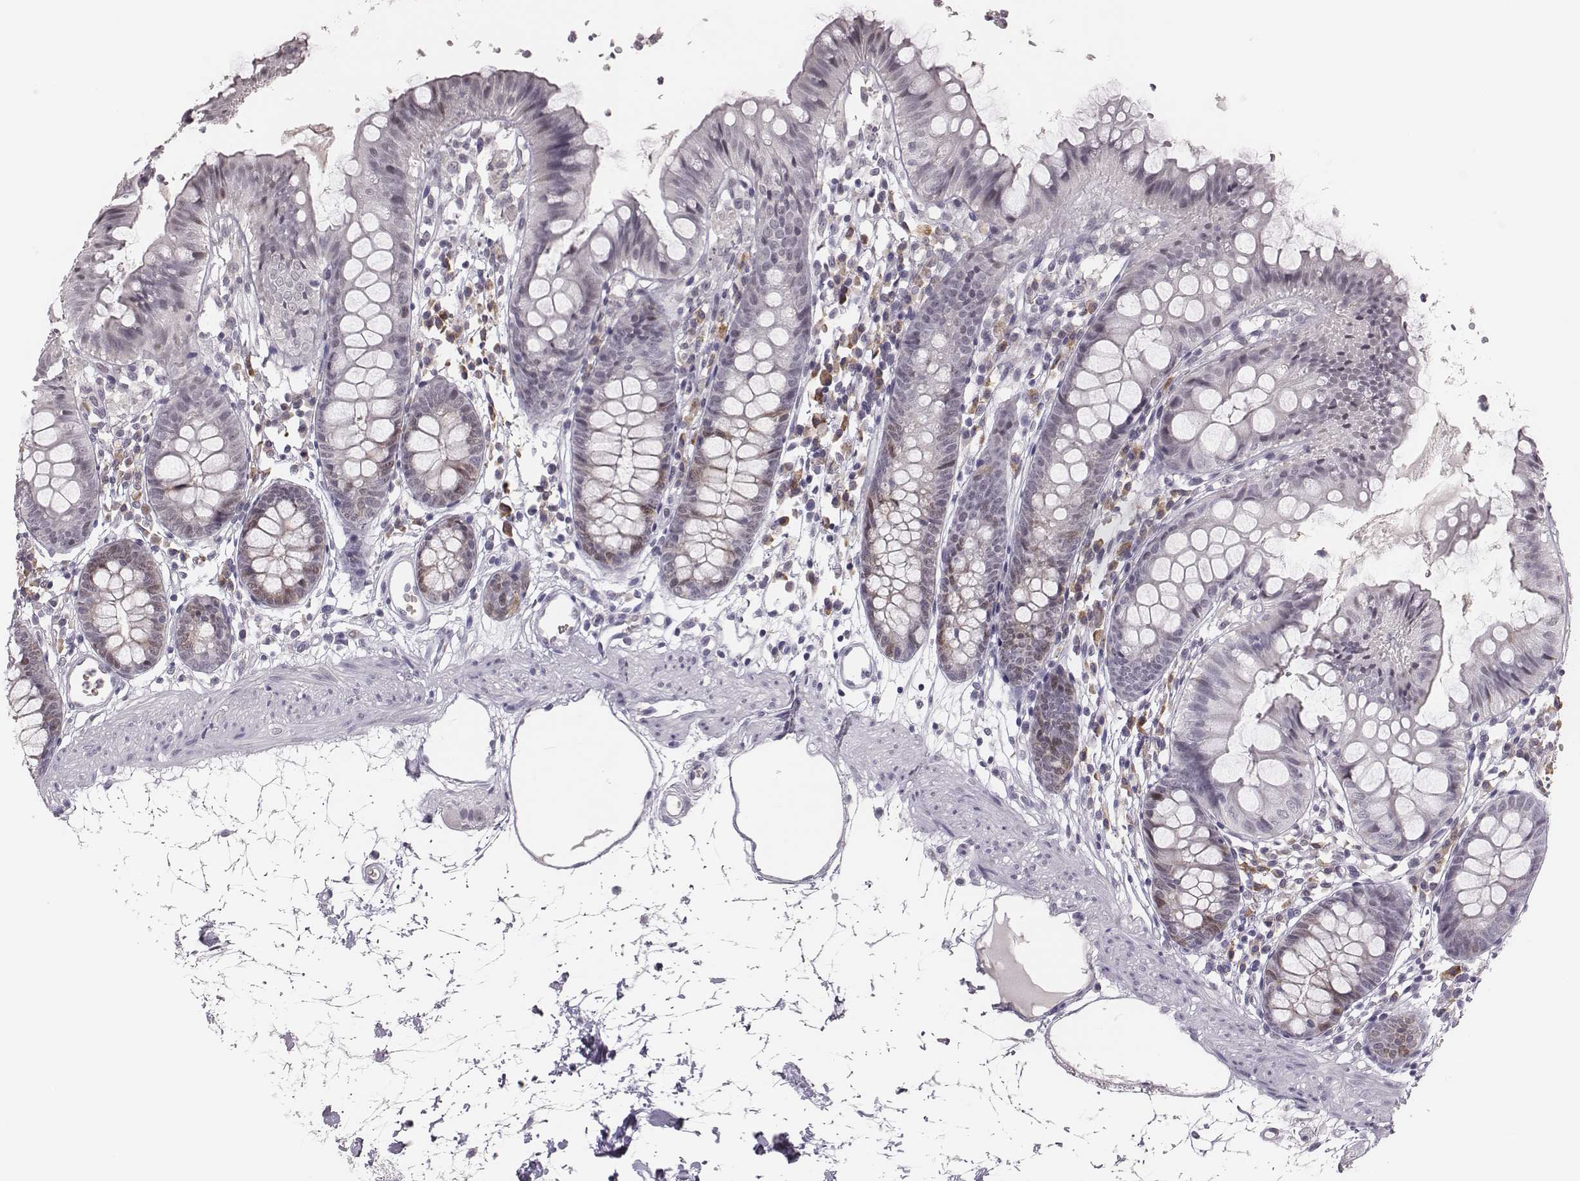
{"staining": {"intensity": "moderate", "quantity": "<25%", "location": "cytoplasmic/membranous,nuclear"}, "tissue": "colon", "cell_type": "Glandular cells", "image_type": "normal", "snomed": [{"axis": "morphology", "description": "Normal tissue, NOS"}, {"axis": "topography", "description": "Colon"}], "caption": "A micrograph of human colon stained for a protein exhibits moderate cytoplasmic/membranous,nuclear brown staining in glandular cells. (brown staining indicates protein expression, while blue staining denotes nuclei).", "gene": "PBK", "patient": {"sex": "female", "age": 84}}